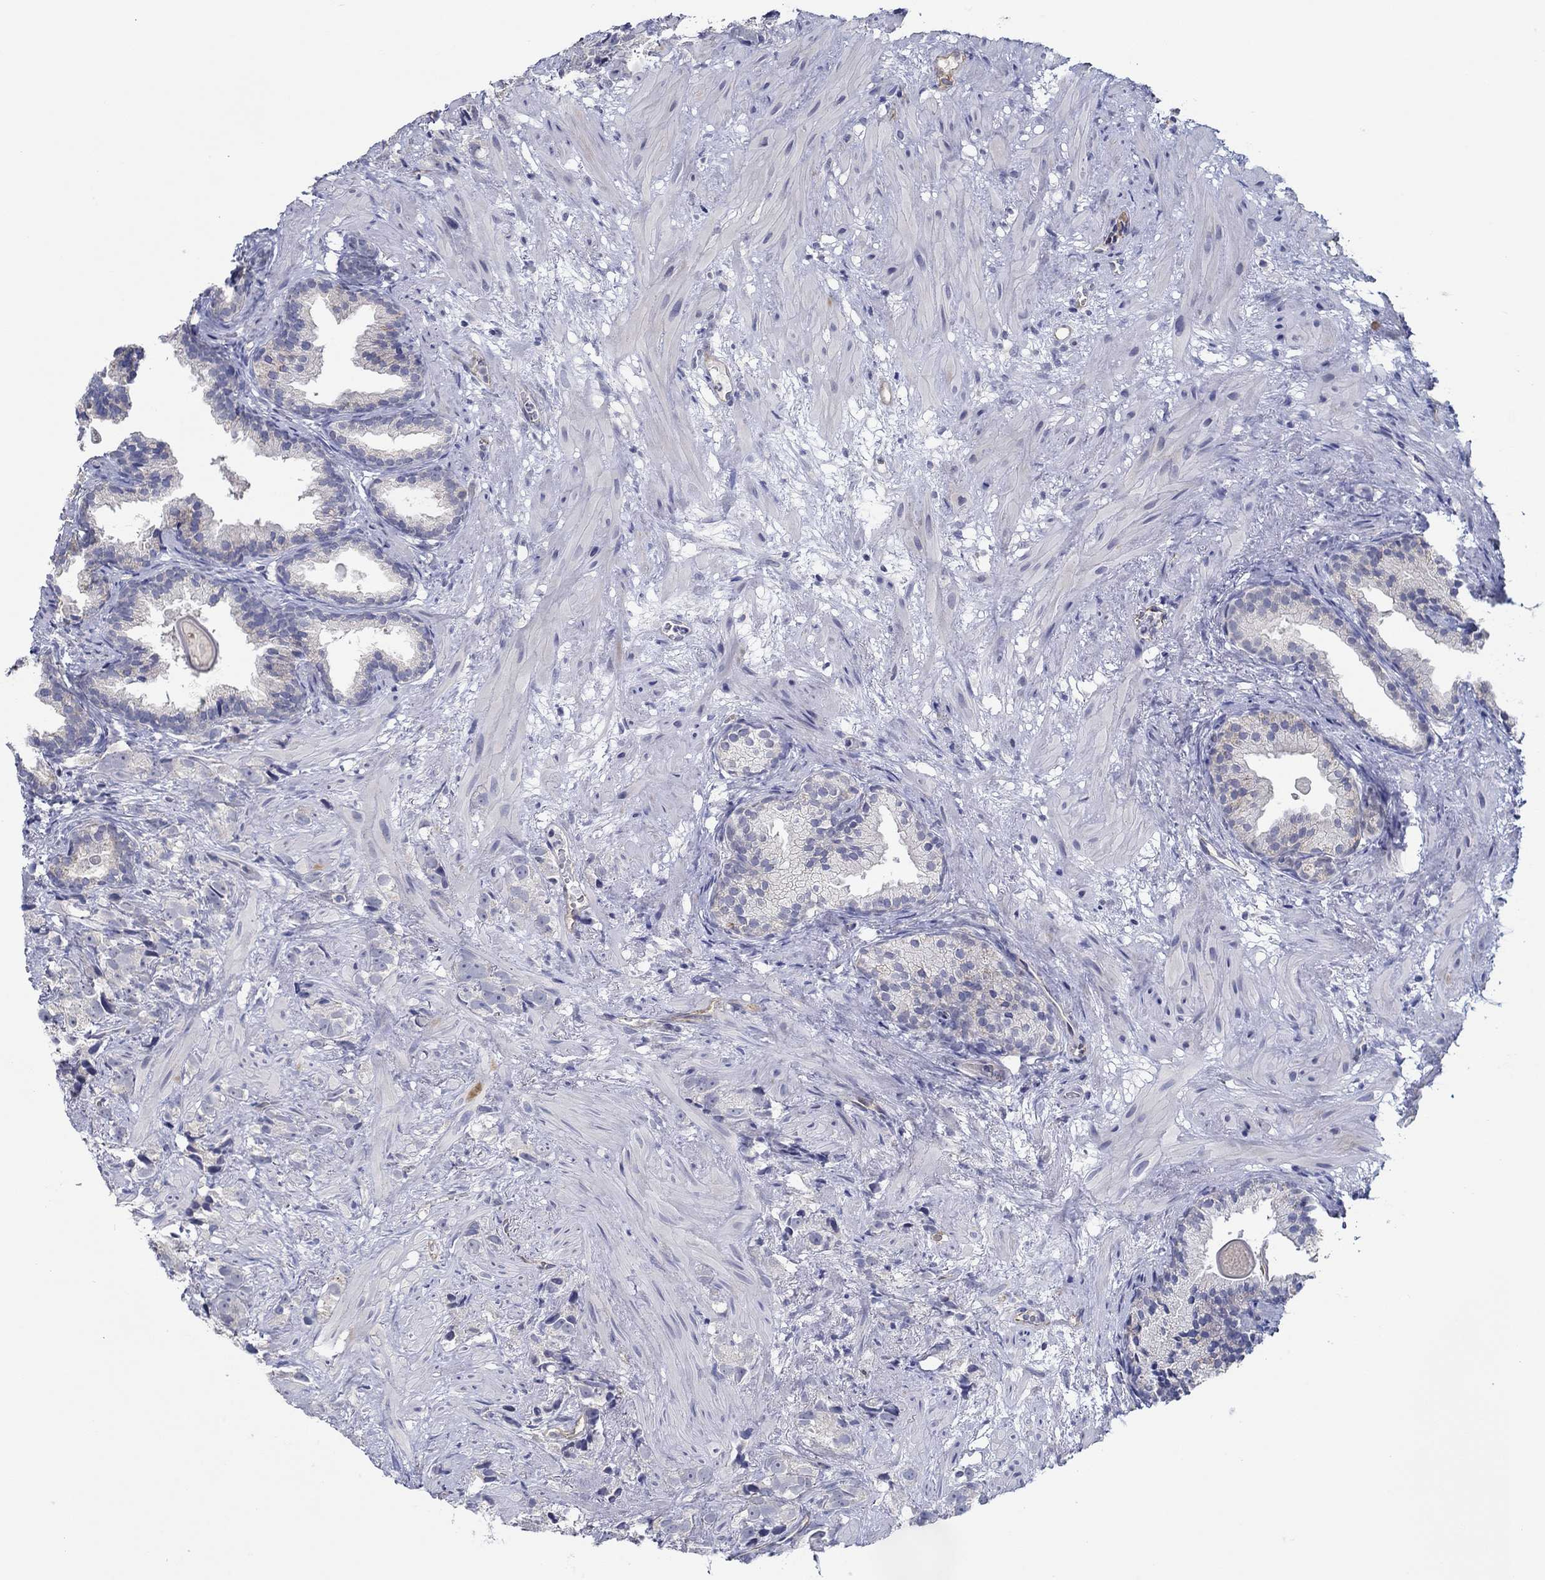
{"staining": {"intensity": "negative", "quantity": "none", "location": "none"}, "tissue": "prostate cancer", "cell_type": "Tumor cells", "image_type": "cancer", "snomed": [{"axis": "morphology", "description": "Adenocarcinoma, High grade"}, {"axis": "topography", "description": "Prostate"}], "caption": "Immunohistochemical staining of human prostate cancer (high-grade adenocarcinoma) shows no significant positivity in tumor cells.", "gene": "GJA5", "patient": {"sex": "male", "age": 90}}